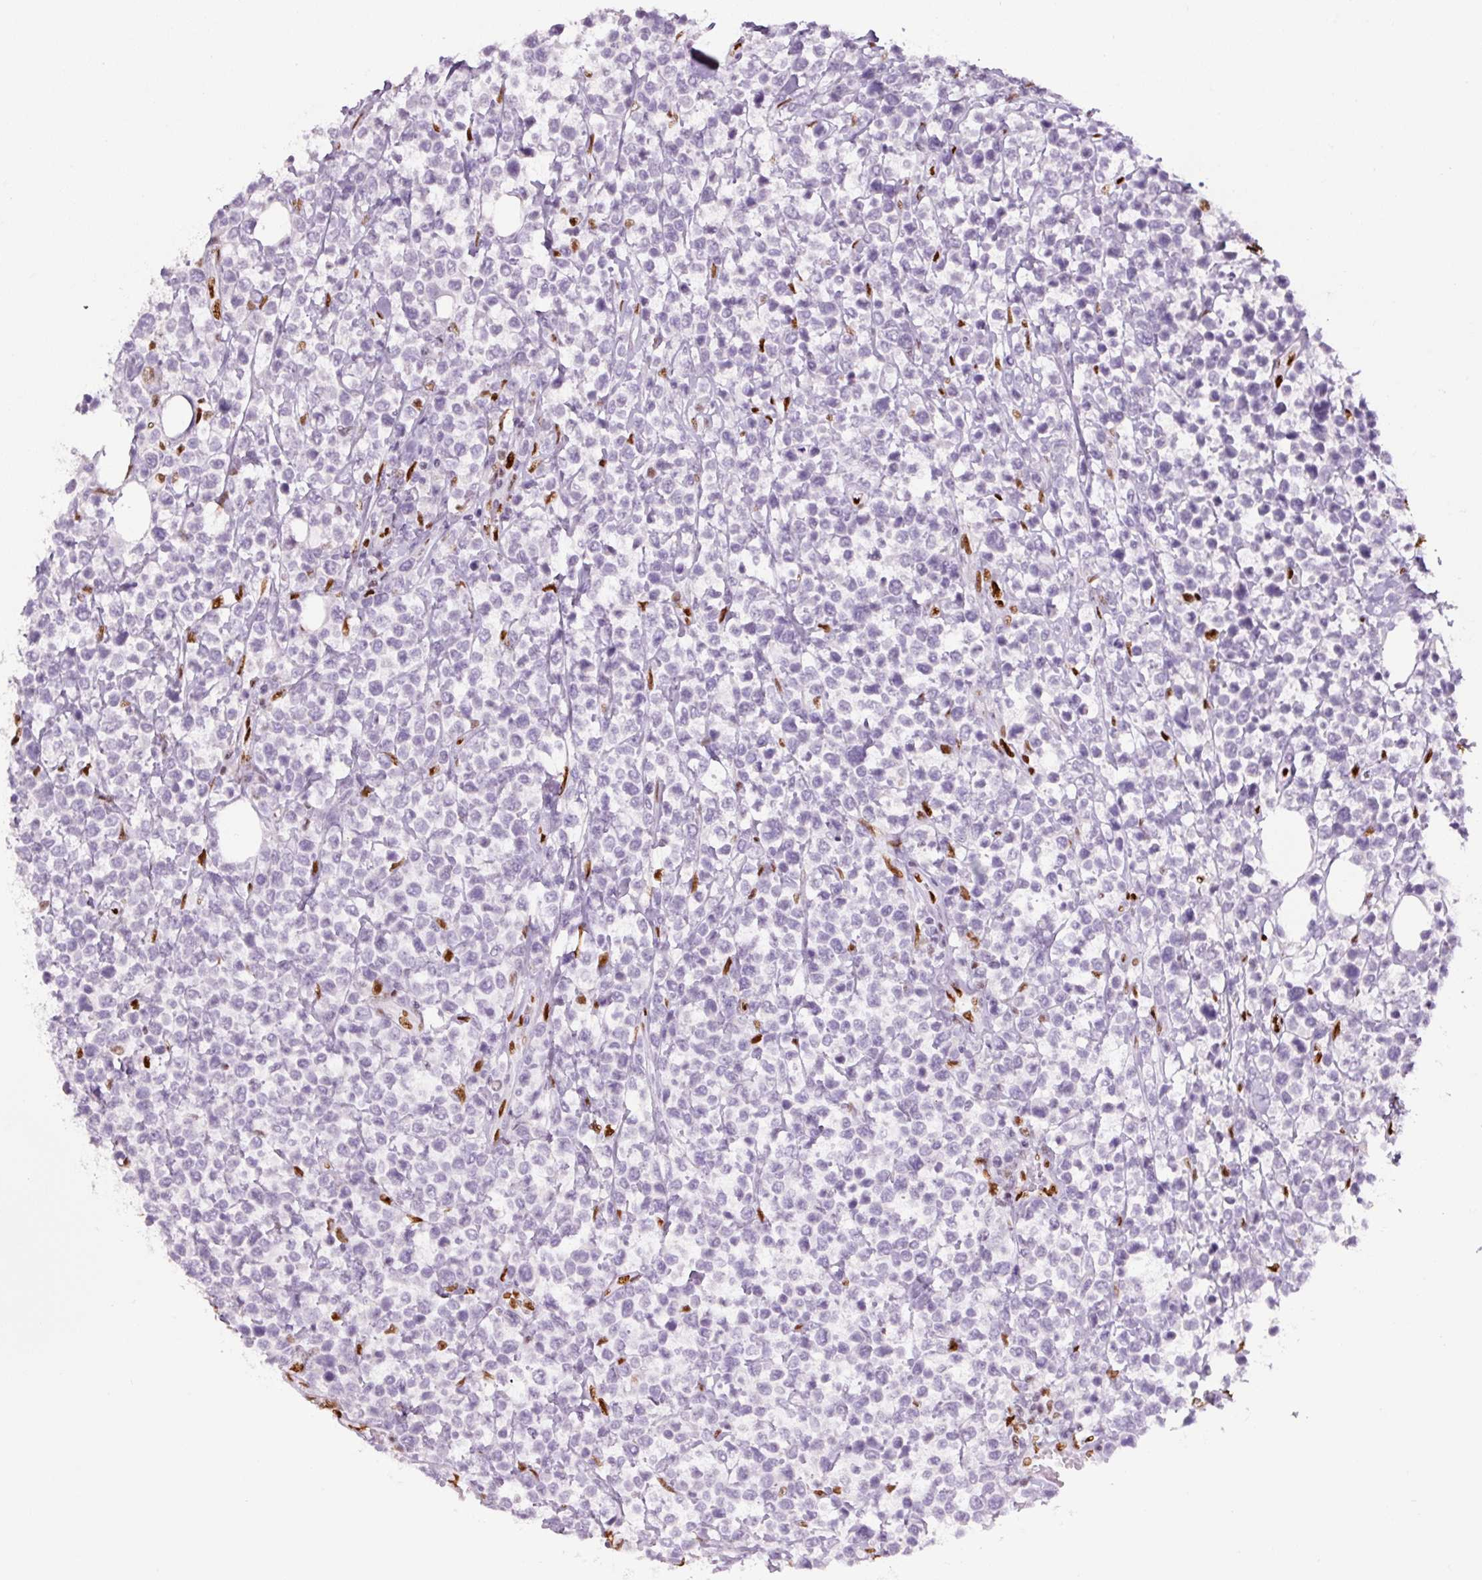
{"staining": {"intensity": "negative", "quantity": "none", "location": "none"}, "tissue": "lymphoma", "cell_type": "Tumor cells", "image_type": "cancer", "snomed": [{"axis": "morphology", "description": "Malignant lymphoma, non-Hodgkin's type, Low grade"}, {"axis": "topography", "description": "Lymph node"}], "caption": "This image is of low-grade malignant lymphoma, non-Hodgkin's type stained with immunohistochemistry (IHC) to label a protein in brown with the nuclei are counter-stained blue. There is no staining in tumor cells.", "gene": "ZEB1", "patient": {"sex": "male", "age": 60}}